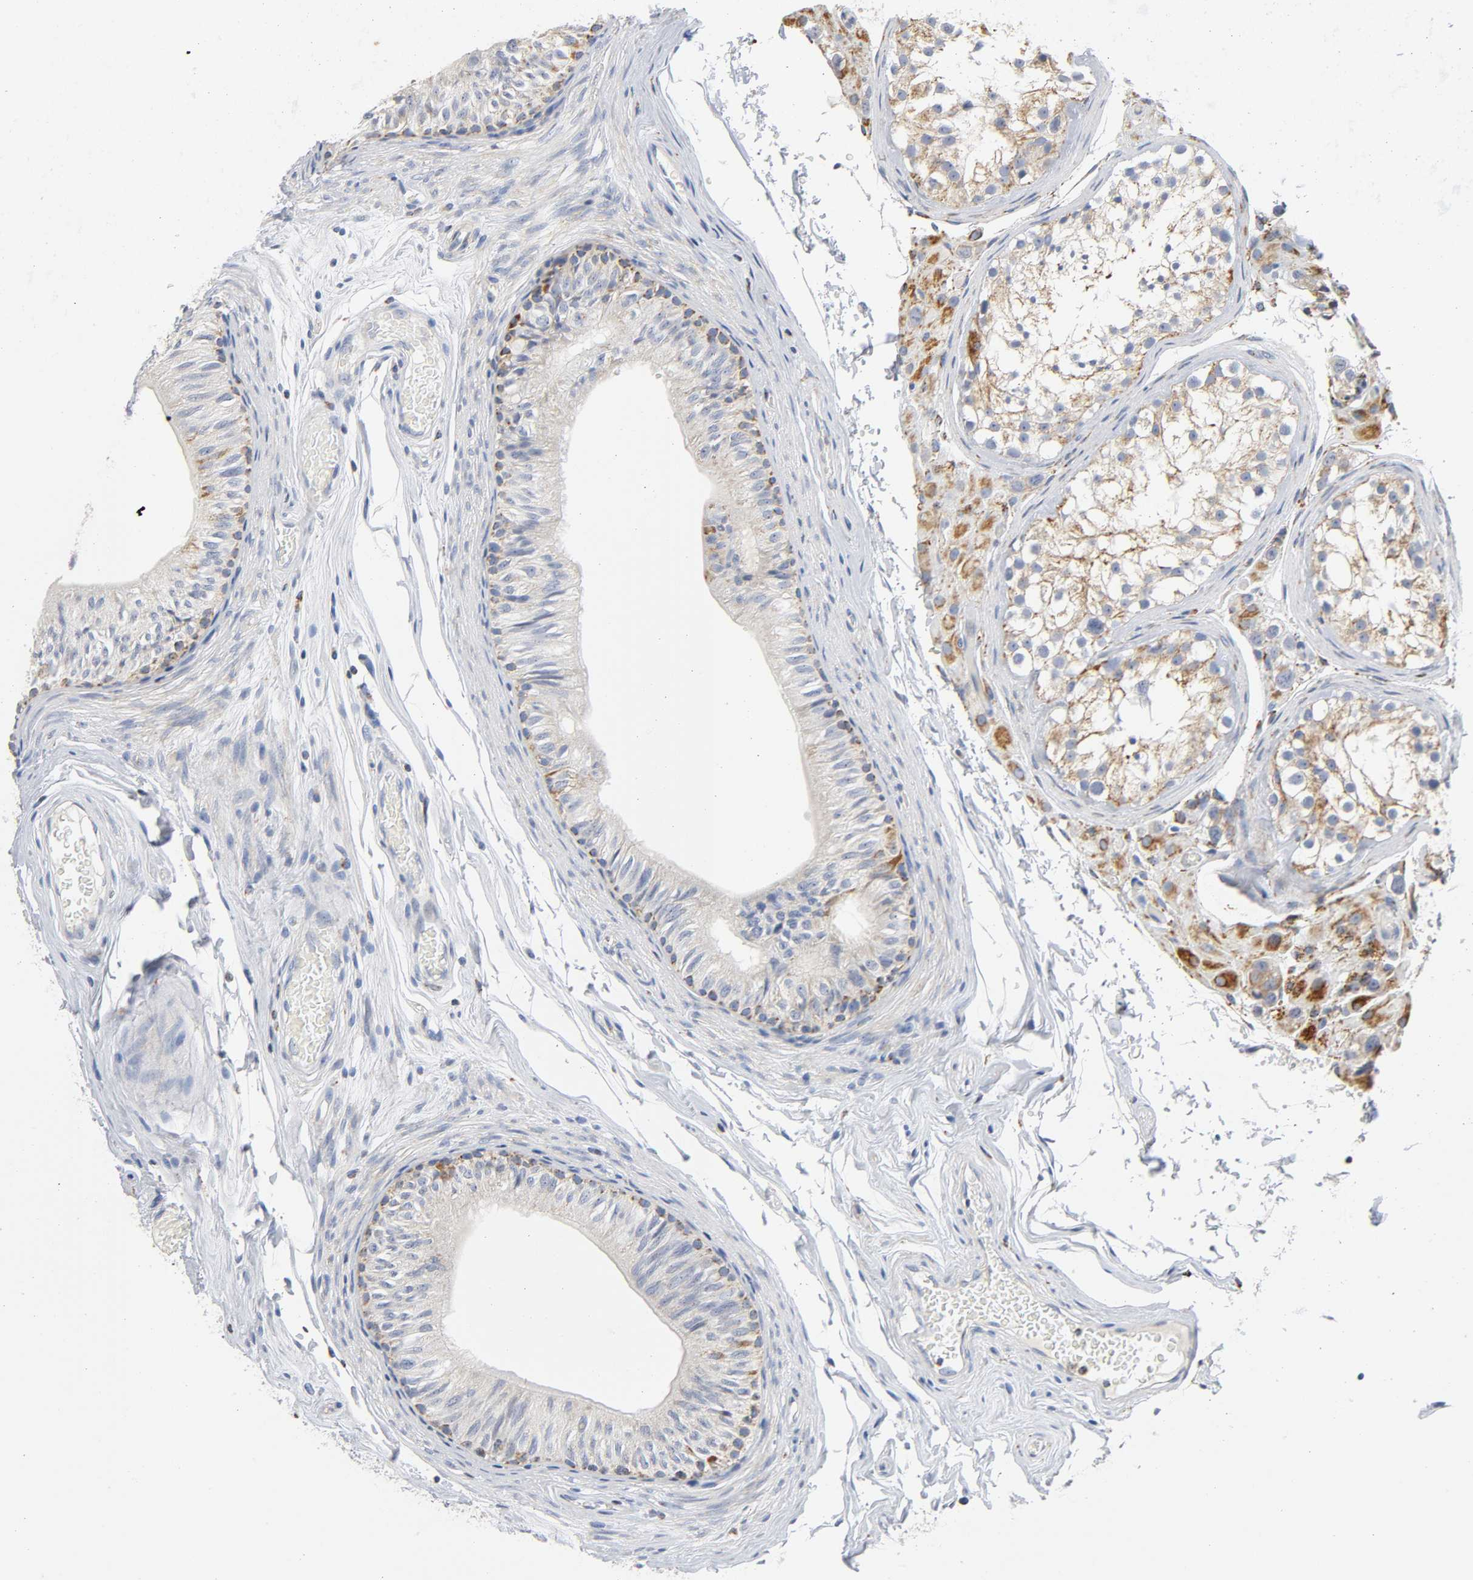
{"staining": {"intensity": "weak", "quantity": ">75%", "location": "cytoplasmic/membranous"}, "tissue": "epididymis", "cell_type": "Glandular cells", "image_type": "normal", "snomed": [{"axis": "morphology", "description": "Normal tissue, NOS"}, {"axis": "topography", "description": "Testis"}, {"axis": "topography", "description": "Epididymis"}], "caption": "A high-resolution image shows immunohistochemistry (IHC) staining of normal epididymis, which exhibits weak cytoplasmic/membranous positivity in approximately >75% of glandular cells.", "gene": "BAK1", "patient": {"sex": "male", "age": 36}}